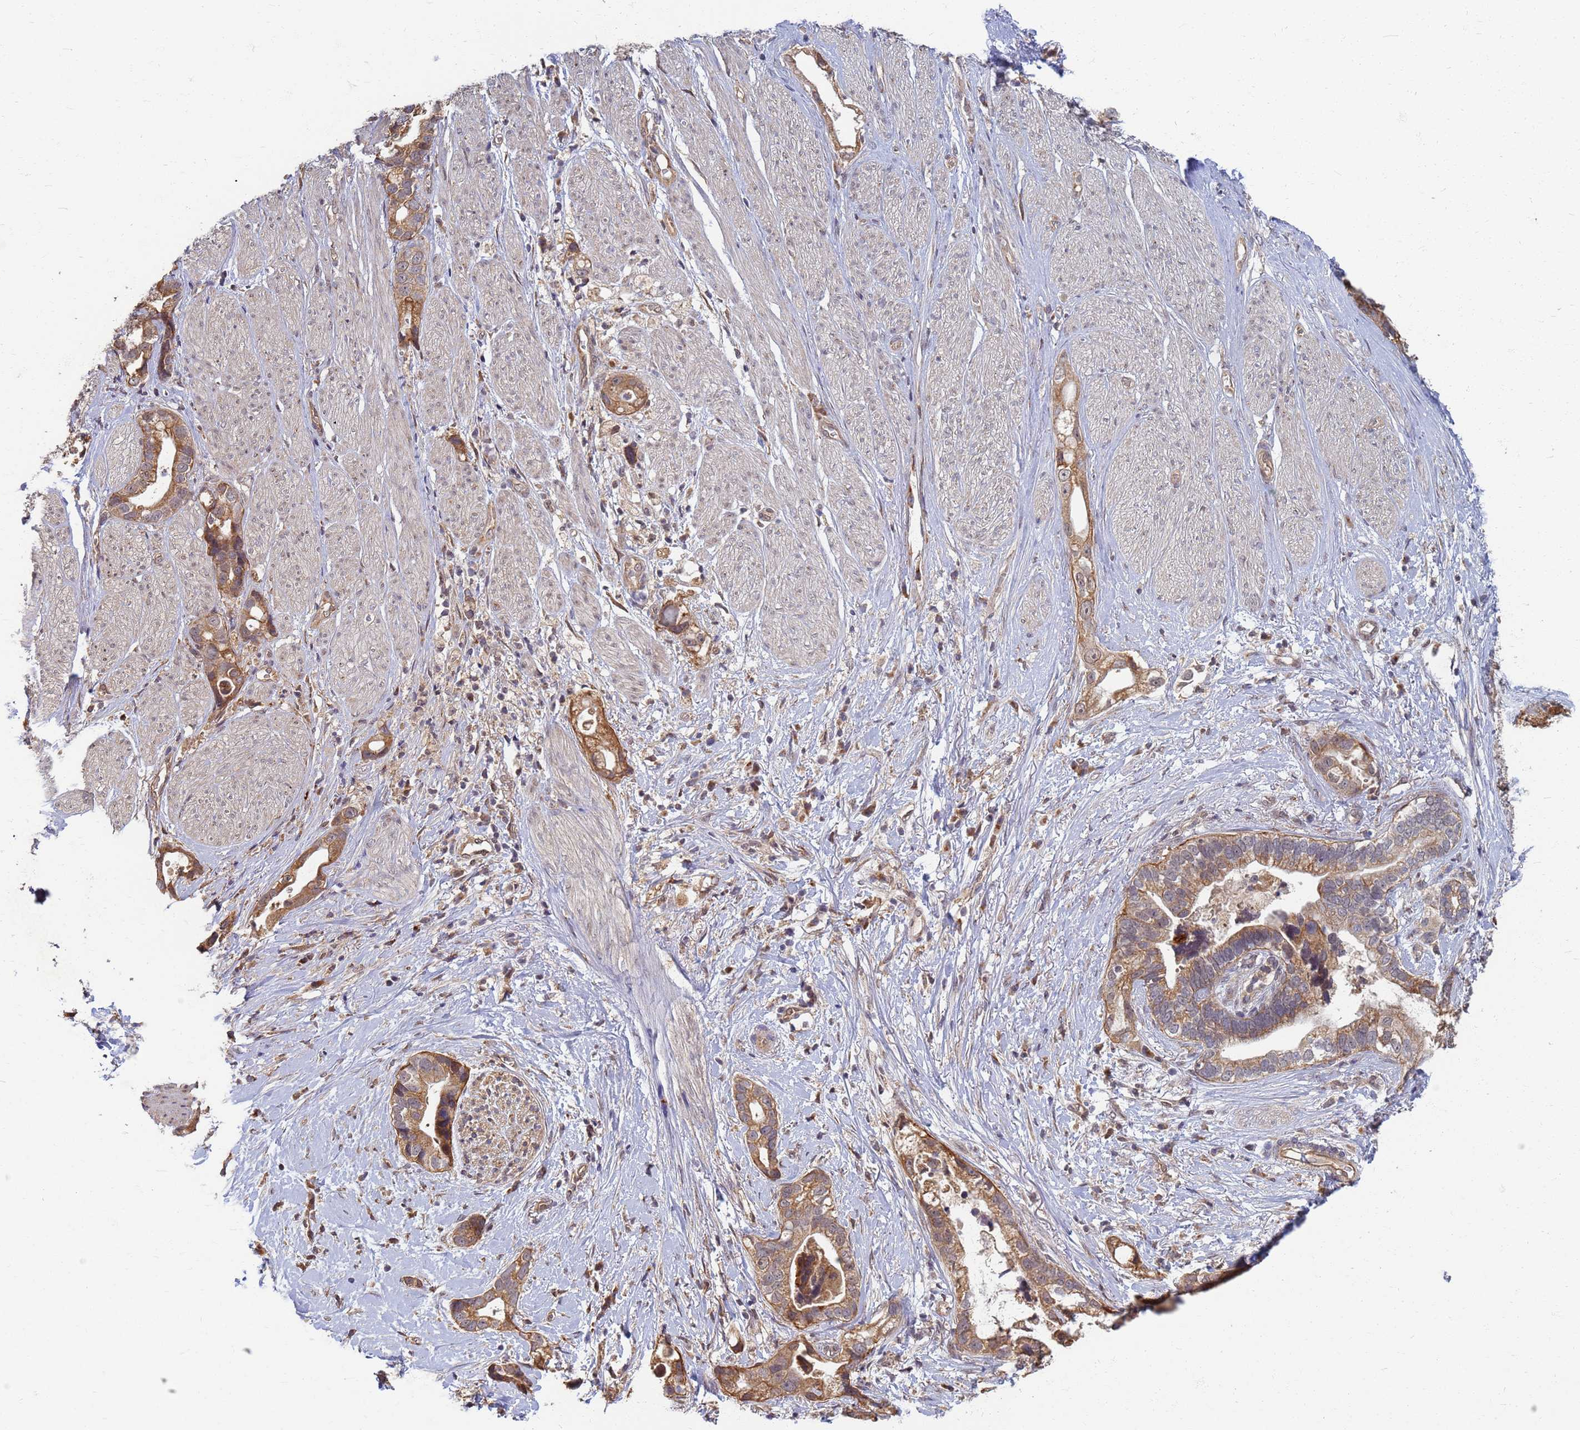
{"staining": {"intensity": "moderate", "quantity": ">75%", "location": "cytoplasmic/membranous"}, "tissue": "stomach cancer", "cell_type": "Tumor cells", "image_type": "cancer", "snomed": [{"axis": "morphology", "description": "Adenocarcinoma, NOS"}, {"axis": "topography", "description": "Stomach"}], "caption": "Stomach adenocarcinoma was stained to show a protein in brown. There is medium levels of moderate cytoplasmic/membranous staining in about >75% of tumor cells. (brown staining indicates protein expression, while blue staining denotes nuclei).", "gene": "ITGB4", "patient": {"sex": "male", "age": 55}}